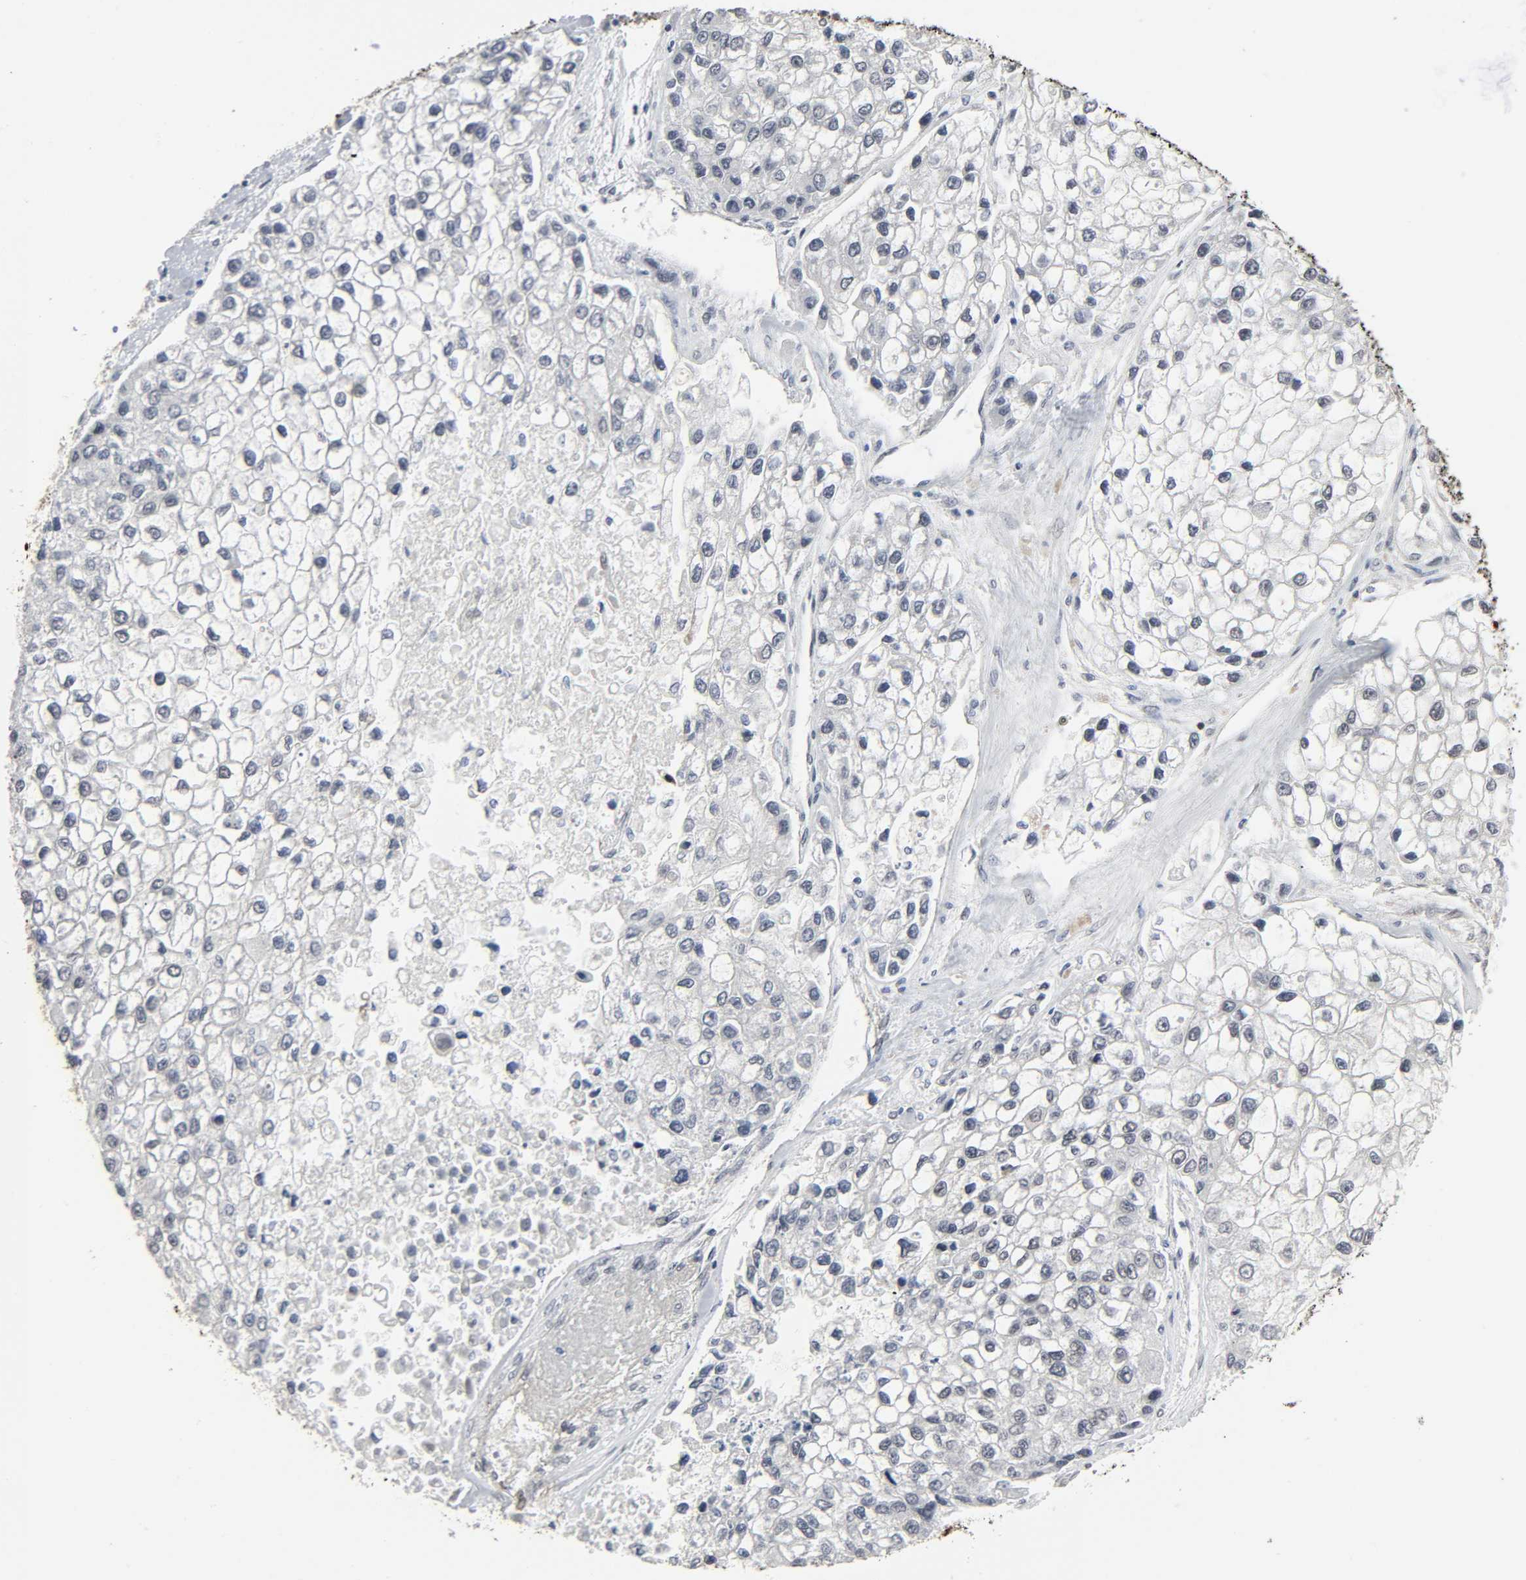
{"staining": {"intensity": "negative", "quantity": "none", "location": "none"}, "tissue": "liver cancer", "cell_type": "Tumor cells", "image_type": "cancer", "snomed": [{"axis": "morphology", "description": "Carcinoma, Hepatocellular, NOS"}, {"axis": "topography", "description": "Liver"}], "caption": "An immunohistochemistry (IHC) image of liver hepatocellular carcinoma is shown. There is no staining in tumor cells of liver hepatocellular carcinoma.", "gene": "MUC1", "patient": {"sex": "female", "age": 66}}